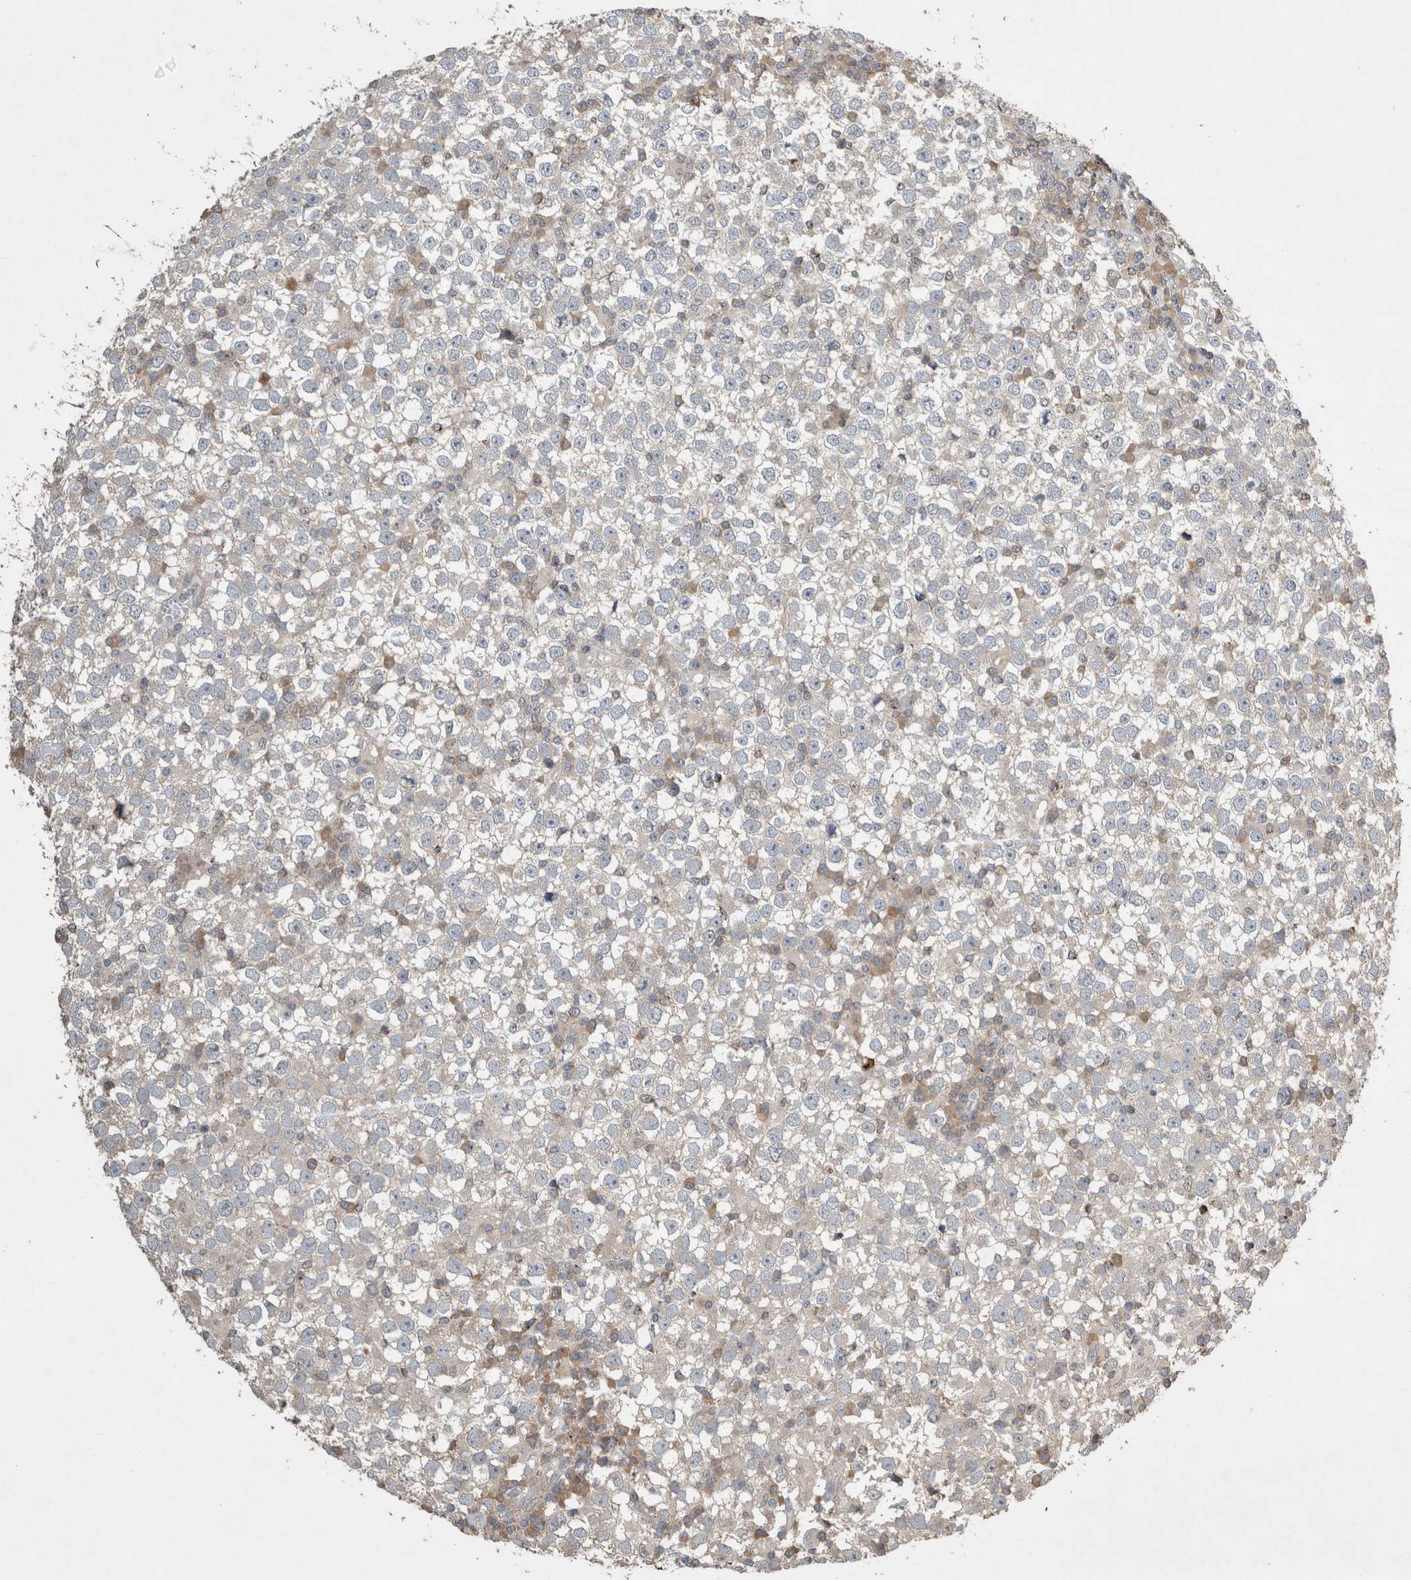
{"staining": {"intensity": "negative", "quantity": "none", "location": "none"}, "tissue": "testis cancer", "cell_type": "Tumor cells", "image_type": "cancer", "snomed": [{"axis": "morphology", "description": "Seminoma, NOS"}, {"axis": "topography", "description": "Testis"}], "caption": "An IHC photomicrograph of testis seminoma is shown. There is no staining in tumor cells of testis seminoma.", "gene": "SERAC1", "patient": {"sex": "male", "age": 65}}